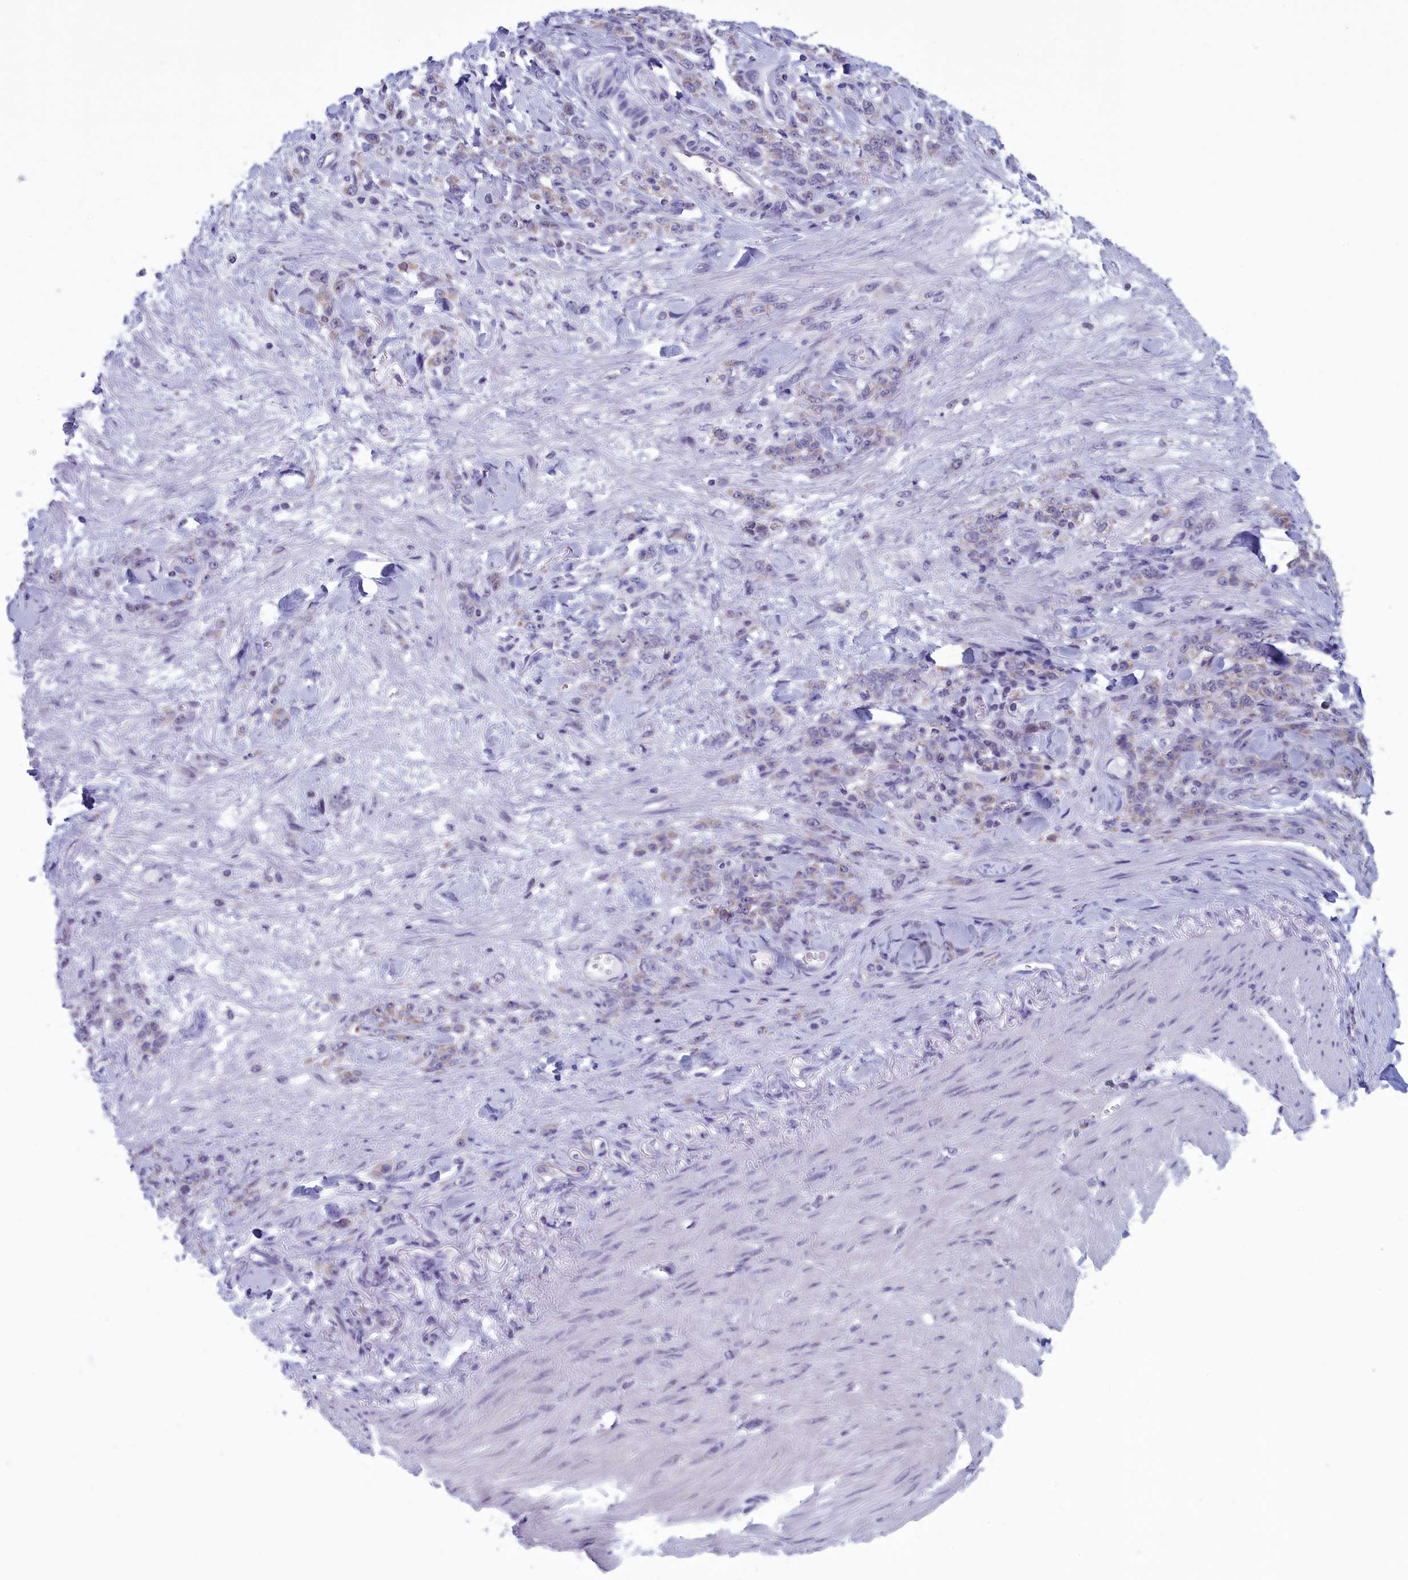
{"staining": {"intensity": "weak", "quantity": "<25%", "location": "cytoplasmic/membranous"}, "tissue": "stomach cancer", "cell_type": "Tumor cells", "image_type": "cancer", "snomed": [{"axis": "morphology", "description": "Normal tissue, NOS"}, {"axis": "morphology", "description": "Adenocarcinoma, NOS"}, {"axis": "topography", "description": "Stomach"}], "caption": "Immunohistochemistry (IHC) of human stomach cancer demonstrates no expression in tumor cells.", "gene": "PARS2", "patient": {"sex": "male", "age": 82}}